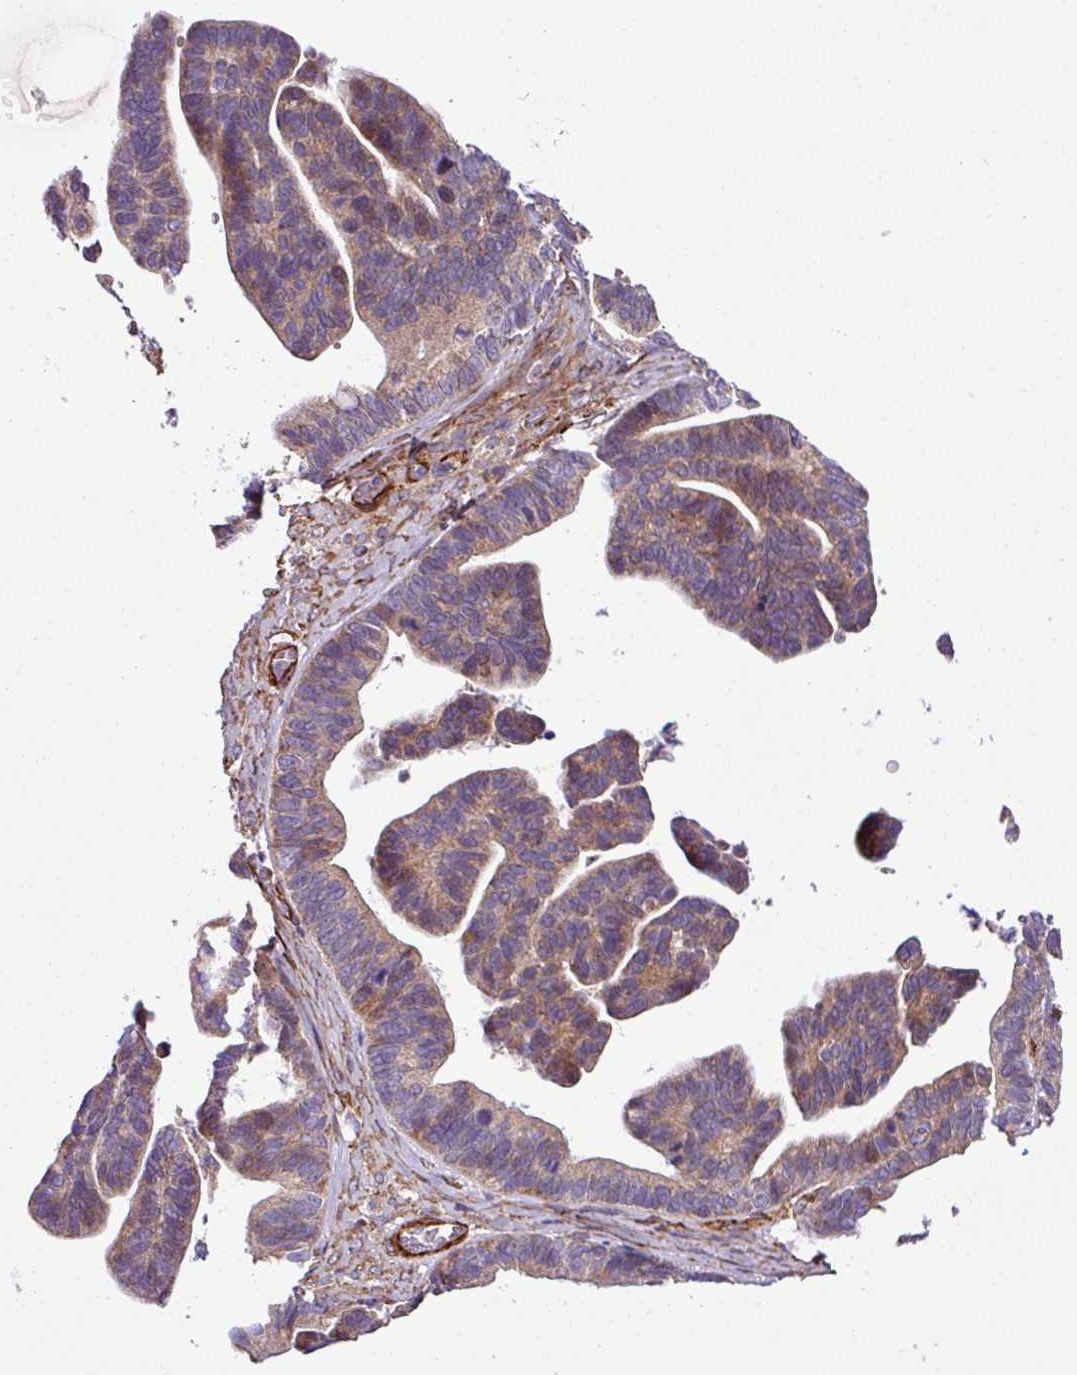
{"staining": {"intensity": "weak", "quantity": "25%-75%", "location": "cytoplasmic/membranous"}, "tissue": "ovarian cancer", "cell_type": "Tumor cells", "image_type": "cancer", "snomed": [{"axis": "morphology", "description": "Cystadenocarcinoma, serous, NOS"}, {"axis": "topography", "description": "Ovary"}], "caption": "IHC photomicrograph of human ovarian serous cystadenocarcinoma stained for a protein (brown), which exhibits low levels of weak cytoplasmic/membranous positivity in about 25%-75% of tumor cells.", "gene": "FAM47E", "patient": {"sex": "female", "age": 56}}